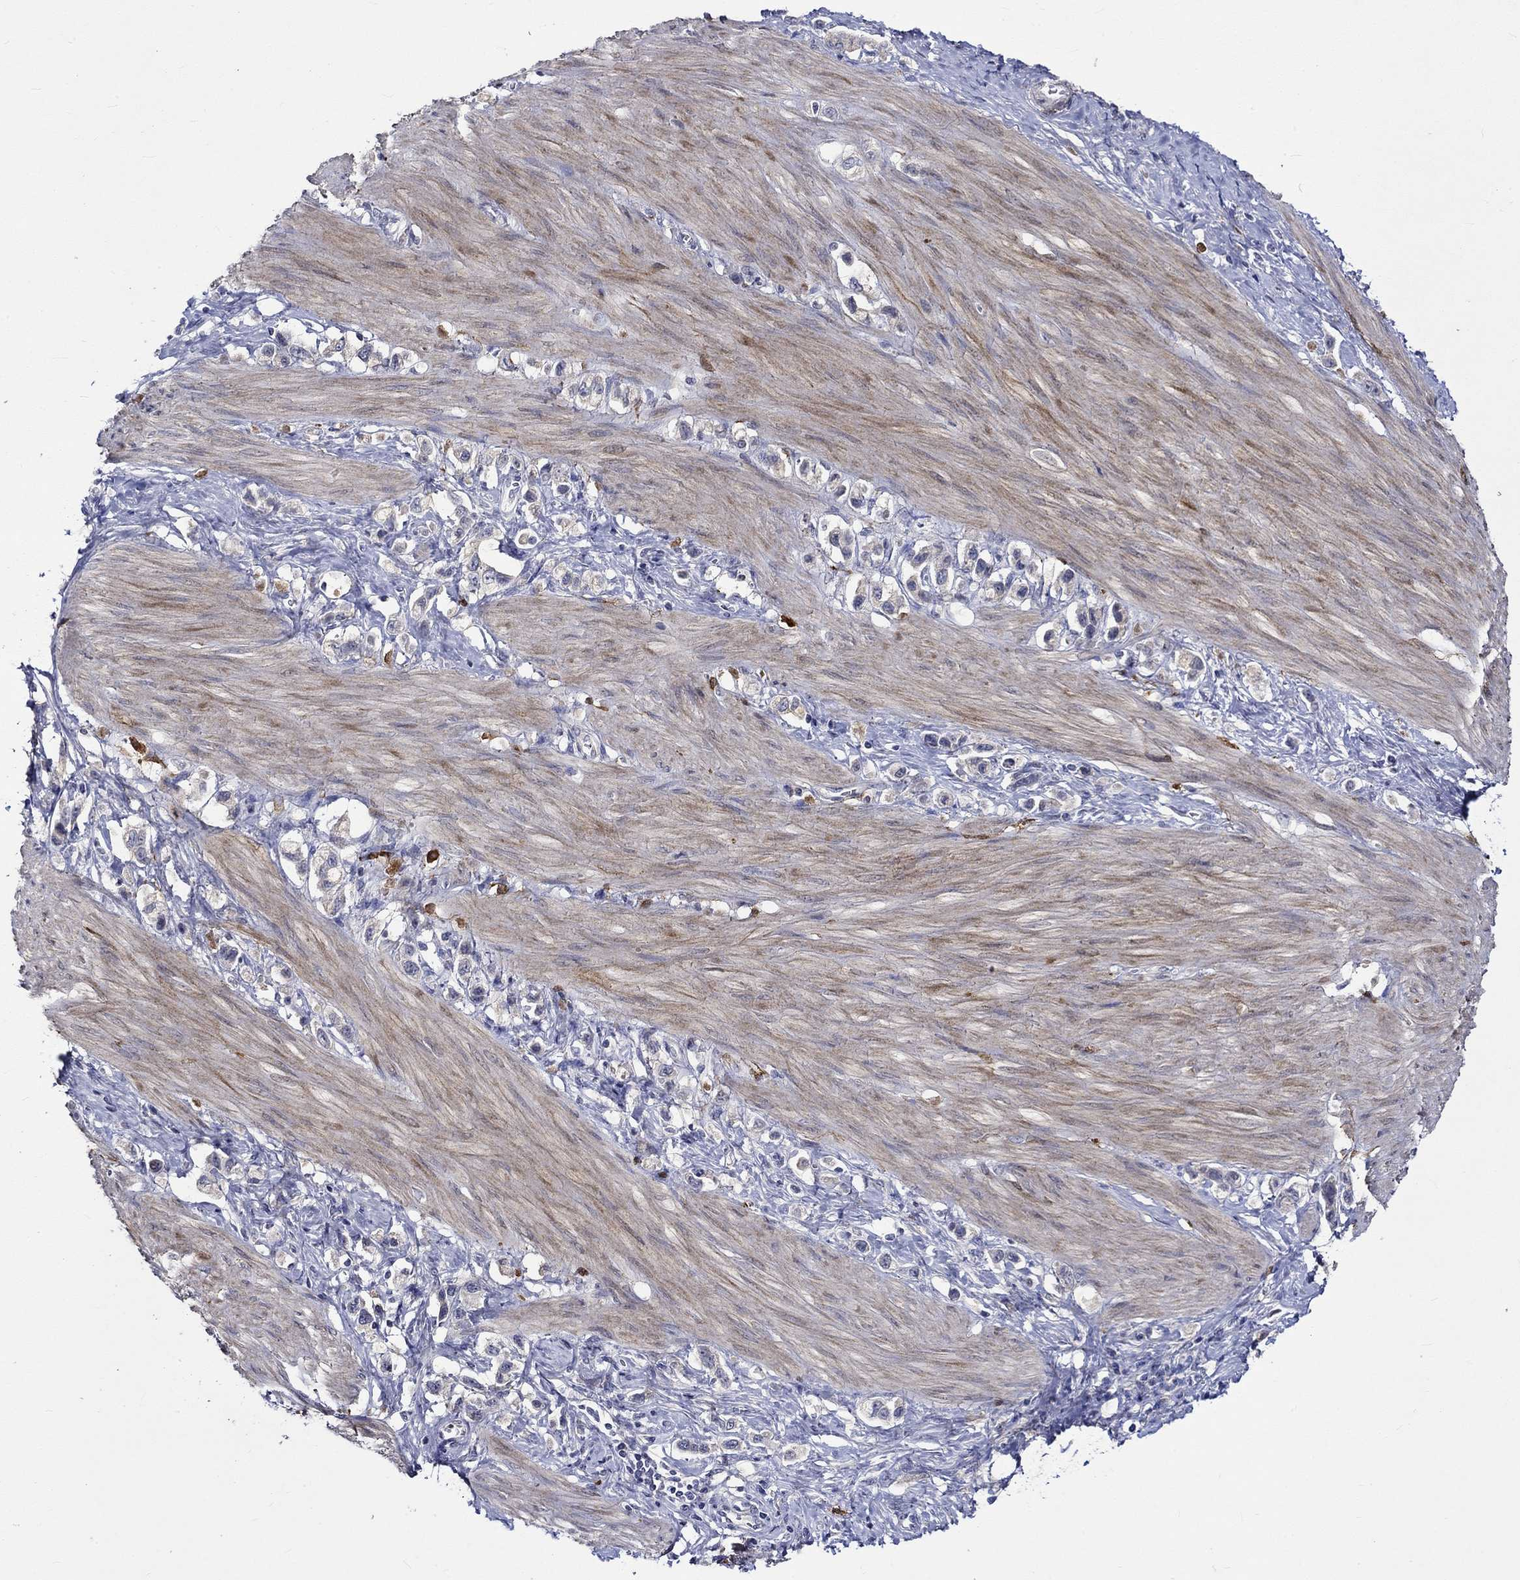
{"staining": {"intensity": "weak", "quantity": "<25%", "location": "cytoplasmic/membranous"}, "tissue": "stomach cancer", "cell_type": "Tumor cells", "image_type": "cancer", "snomed": [{"axis": "morphology", "description": "Normal tissue, NOS"}, {"axis": "morphology", "description": "Adenocarcinoma, NOS"}, {"axis": "morphology", "description": "Adenocarcinoma, High grade"}, {"axis": "topography", "description": "Stomach, upper"}, {"axis": "topography", "description": "Stomach"}], "caption": "Tumor cells show no significant protein expression in stomach cancer (adenocarcinoma). Brightfield microscopy of immunohistochemistry (IHC) stained with DAB (brown) and hematoxylin (blue), captured at high magnification.", "gene": "CRYAB", "patient": {"sex": "female", "age": 65}}